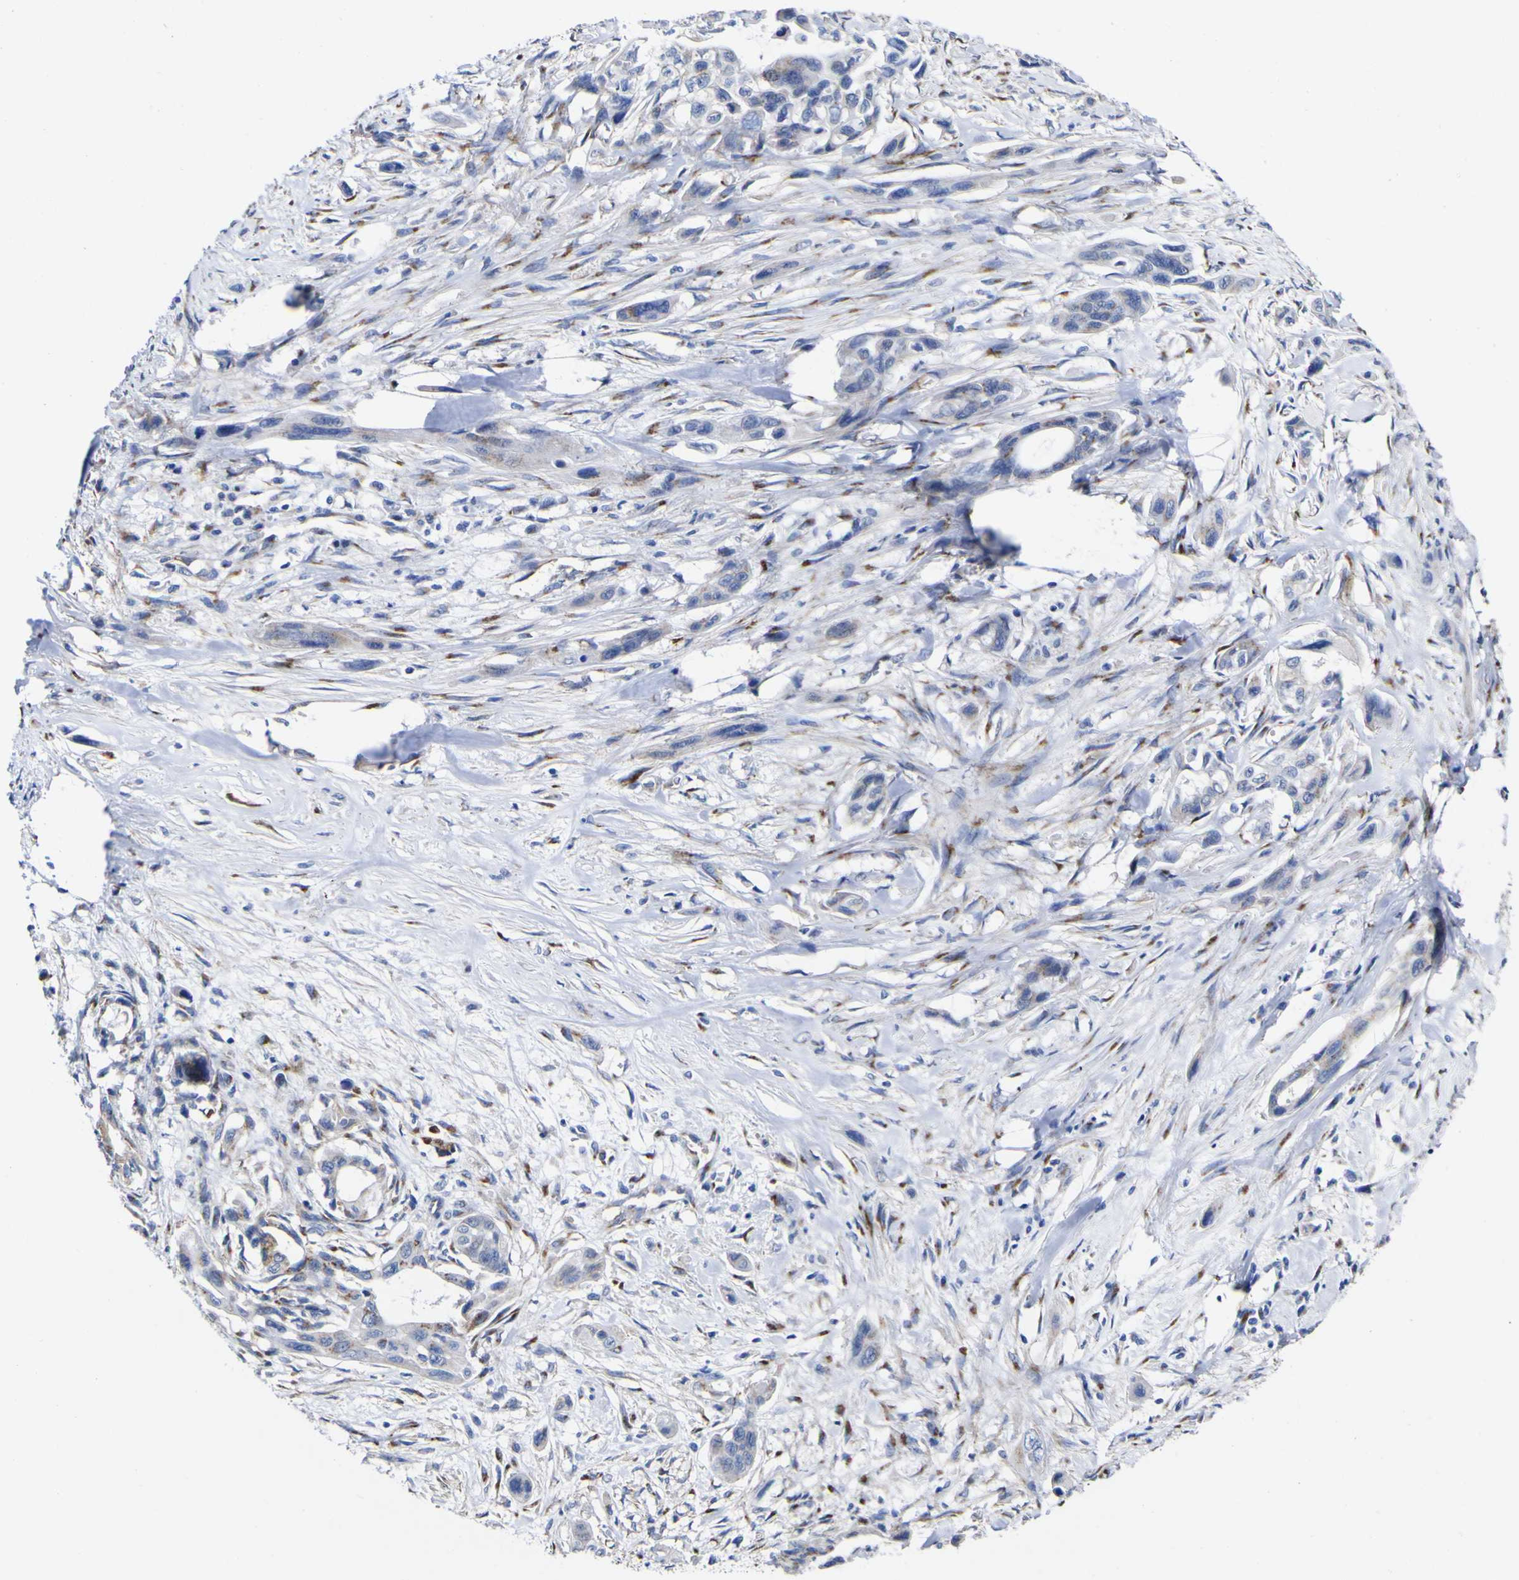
{"staining": {"intensity": "moderate", "quantity": "25%-75%", "location": "cytoplasmic/membranous"}, "tissue": "pancreatic cancer", "cell_type": "Tumor cells", "image_type": "cancer", "snomed": [{"axis": "morphology", "description": "Adenocarcinoma, NOS"}, {"axis": "topography", "description": "Pancreas"}], "caption": "Immunohistochemical staining of human adenocarcinoma (pancreatic) demonstrates medium levels of moderate cytoplasmic/membranous protein positivity in approximately 25%-75% of tumor cells. (Stains: DAB (3,3'-diaminobenzidine) in brown, nuclei in blue, Microscopy: brightfield microscopy at high magnification).", "gene": "GOLM1", "patient": {"sex": "male", "age": 73}}